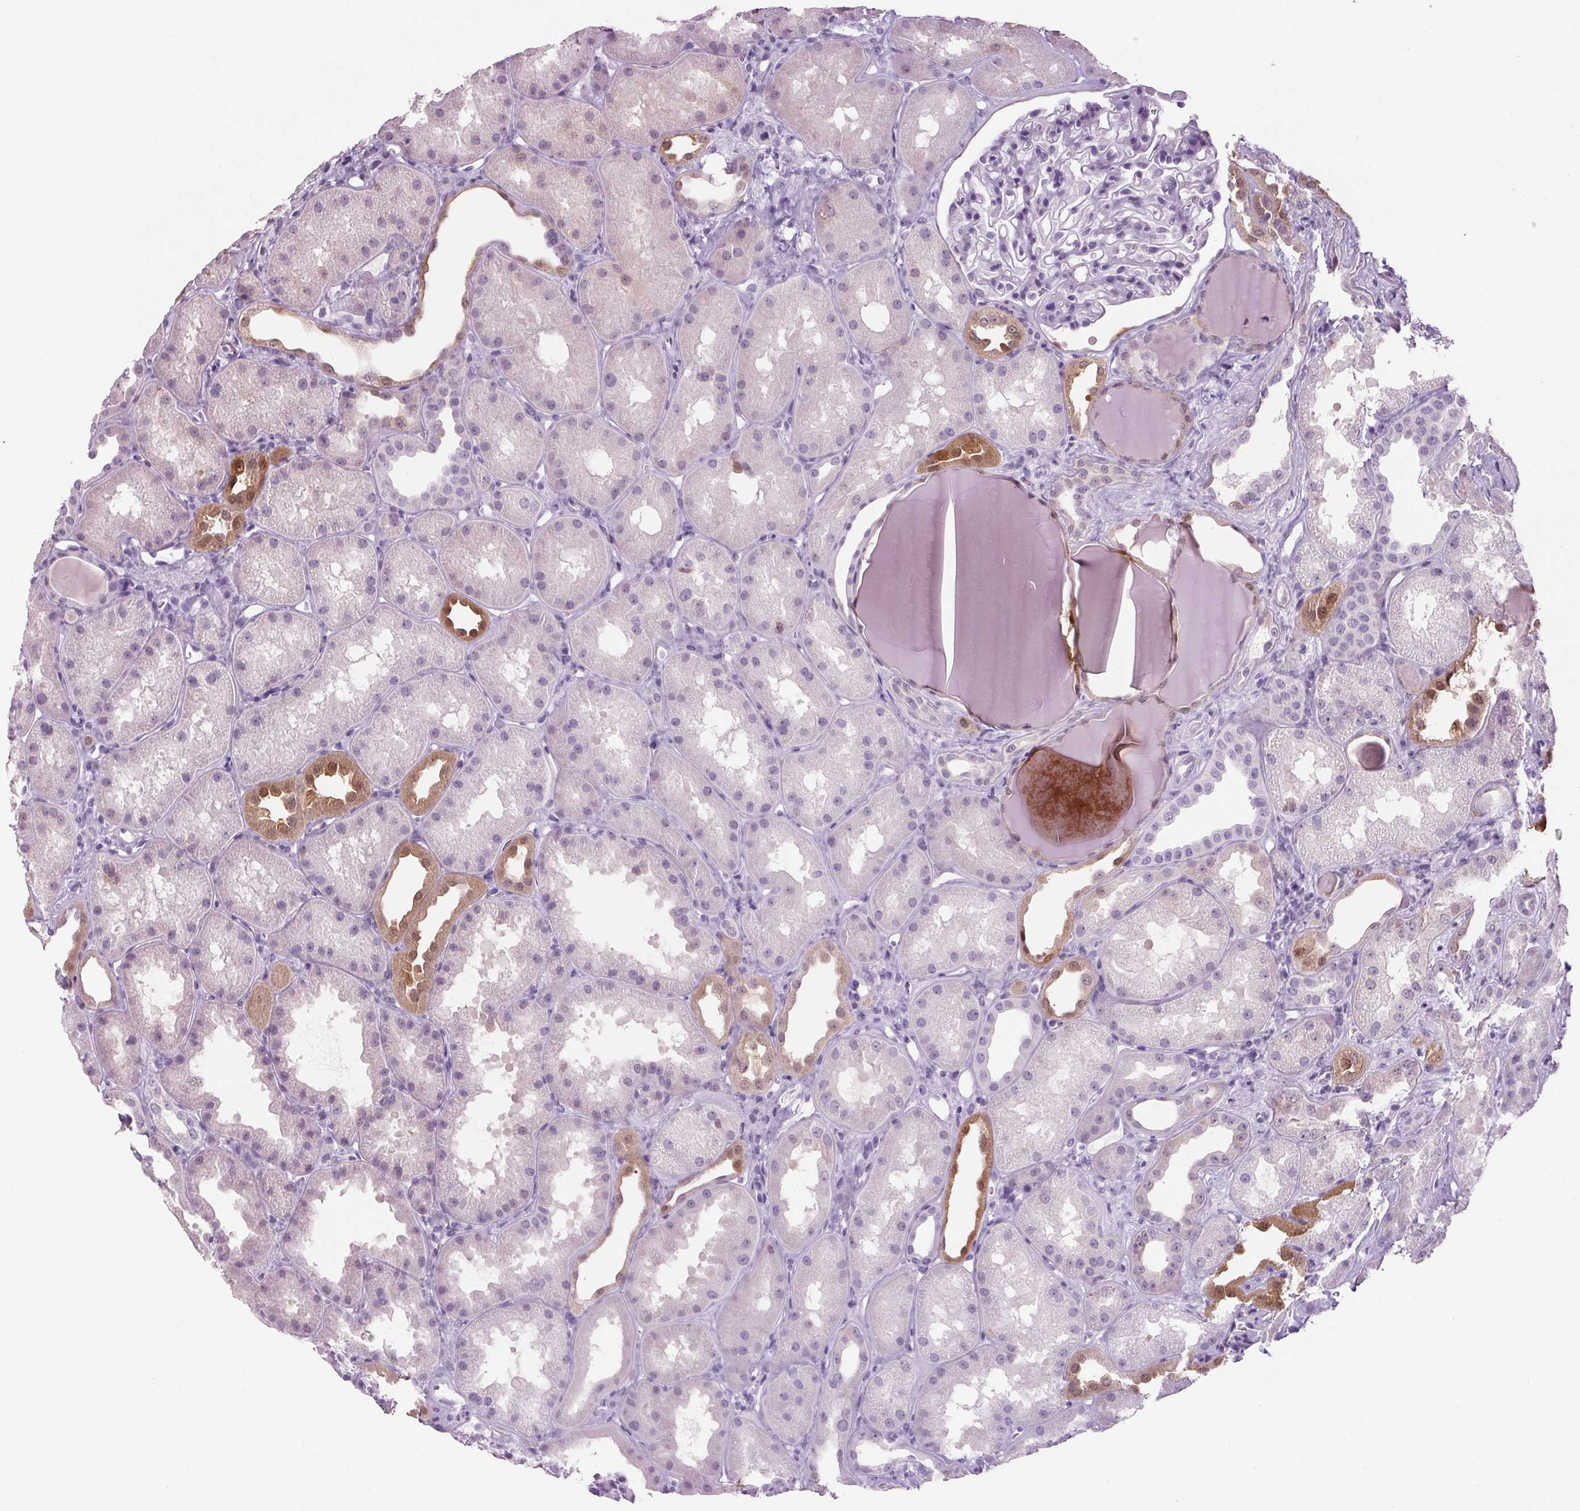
{"staining": {"intensity": "negative", "quantity": "none", "location": "none"}, "tissue": "kidney", "cell_type": "Cells in glomeruli", "image_type": "normal", "snomed": [{"axis": "morphology", "description": "Normal tissue, NOS"}, {"axis": "topography", "description": "Kidney"}], "caption": "DAB (3,3'-diaminobenzidine) immunohistochemical staining of normal human kidney shows no significant staining in cells in glomeruli. (Stains: DAB (3,3'-diaminobenzidine) IHC with hematoxylin counter stain, Microscopy: brightfield microscopy at high magnification).", "gene": "PPP1R1A", "patient": {"sex": "male", "age": 61}}